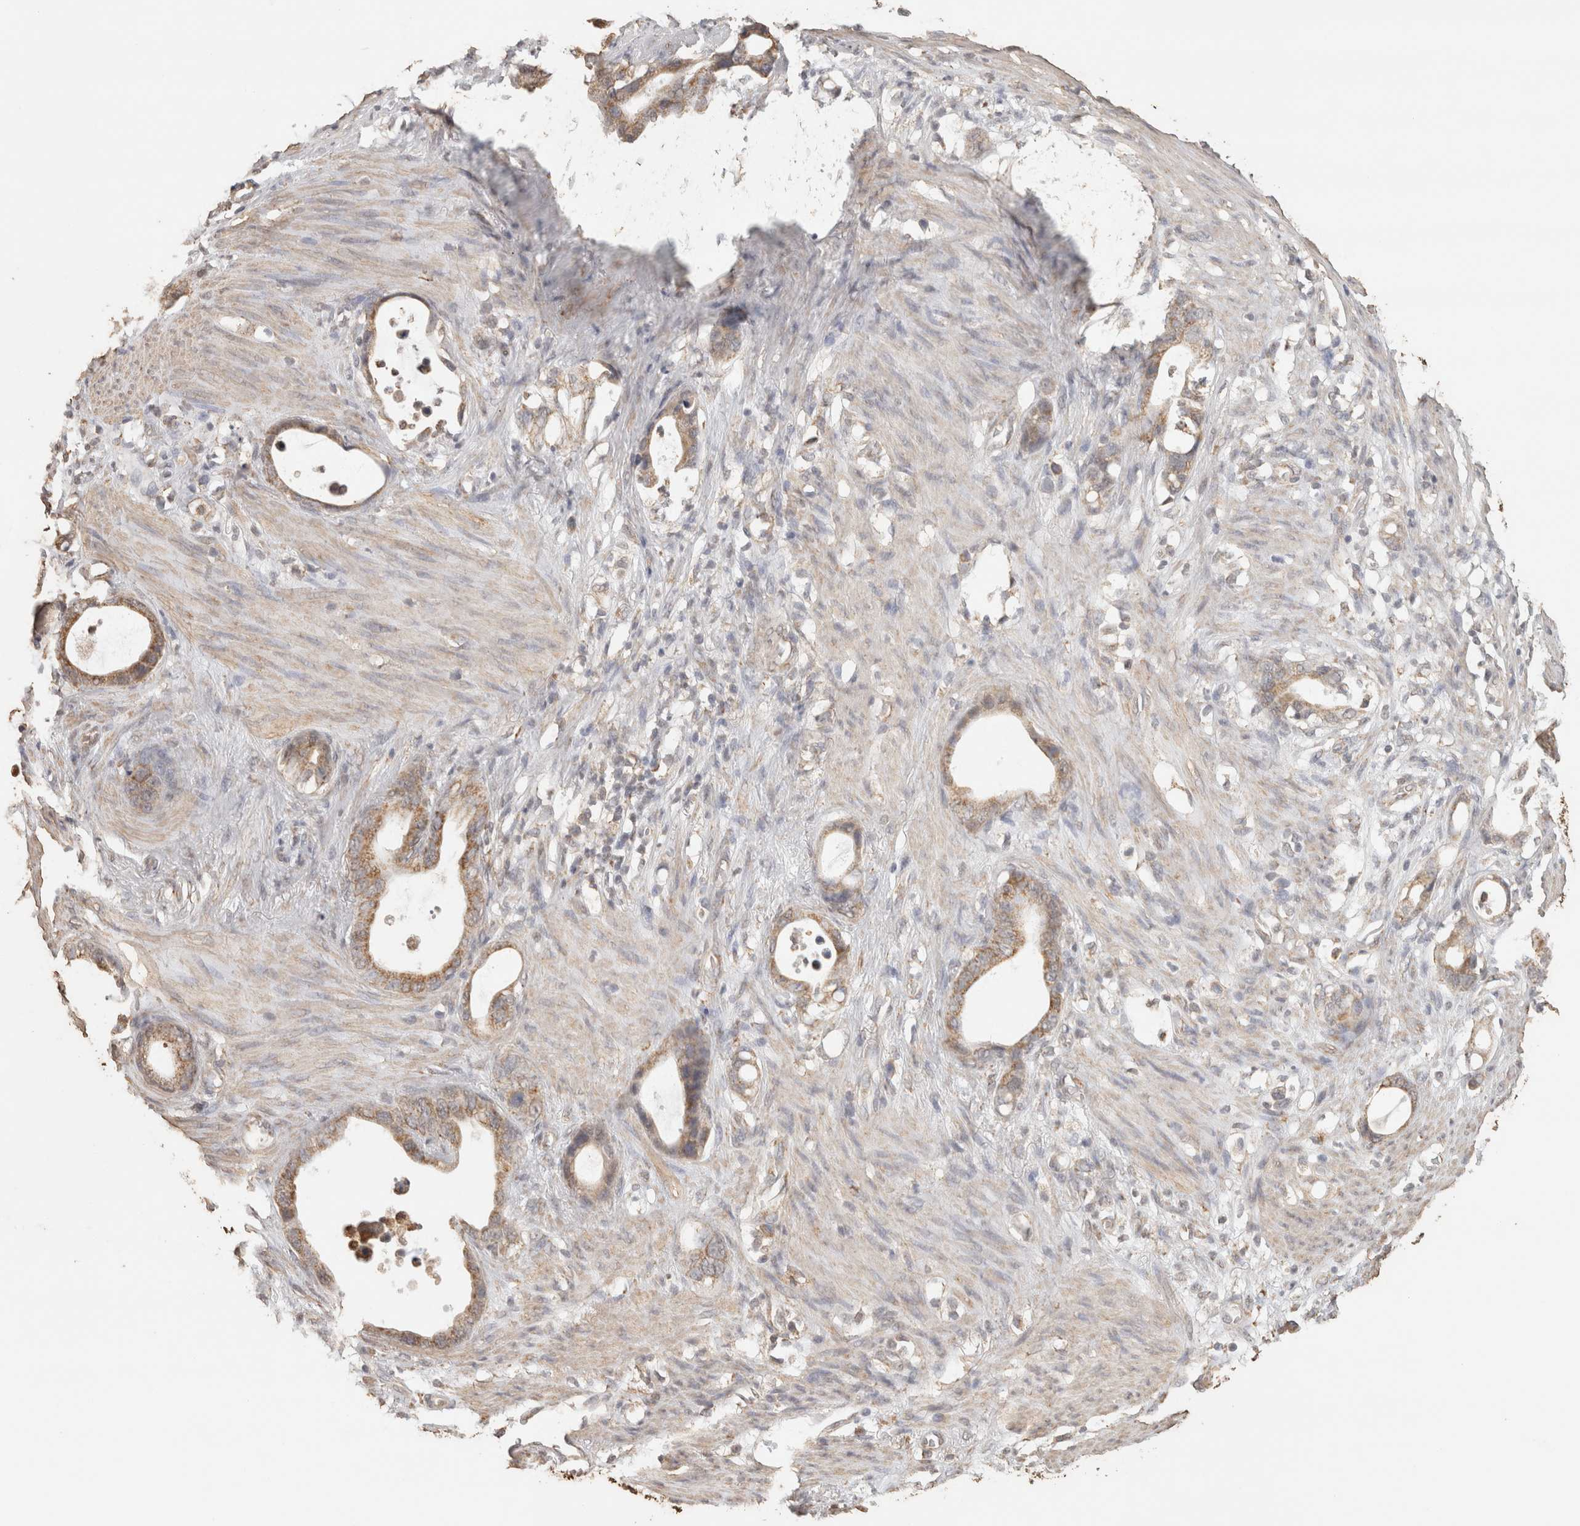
{"staining": {"intensity": "moderate", "quantity": ">75%", "location": "cytoplasmic/membranous"}, "tissue": "stomach cancer", "cell_type": "Tumor cells", "image_type": "cancer", "snomed": [{"axis": "morphology", "description": "Adenocarcinoma, NOS"}, {"axis": "topography", "description": "Stomach"}], "caption": "A brown stain highlights moderate cytoplasmic/membranous expression of a protein in human stomach cancer tumor cells.", "gene": "BNIP3L", "patient": {"sex": "female", "age": 75}}